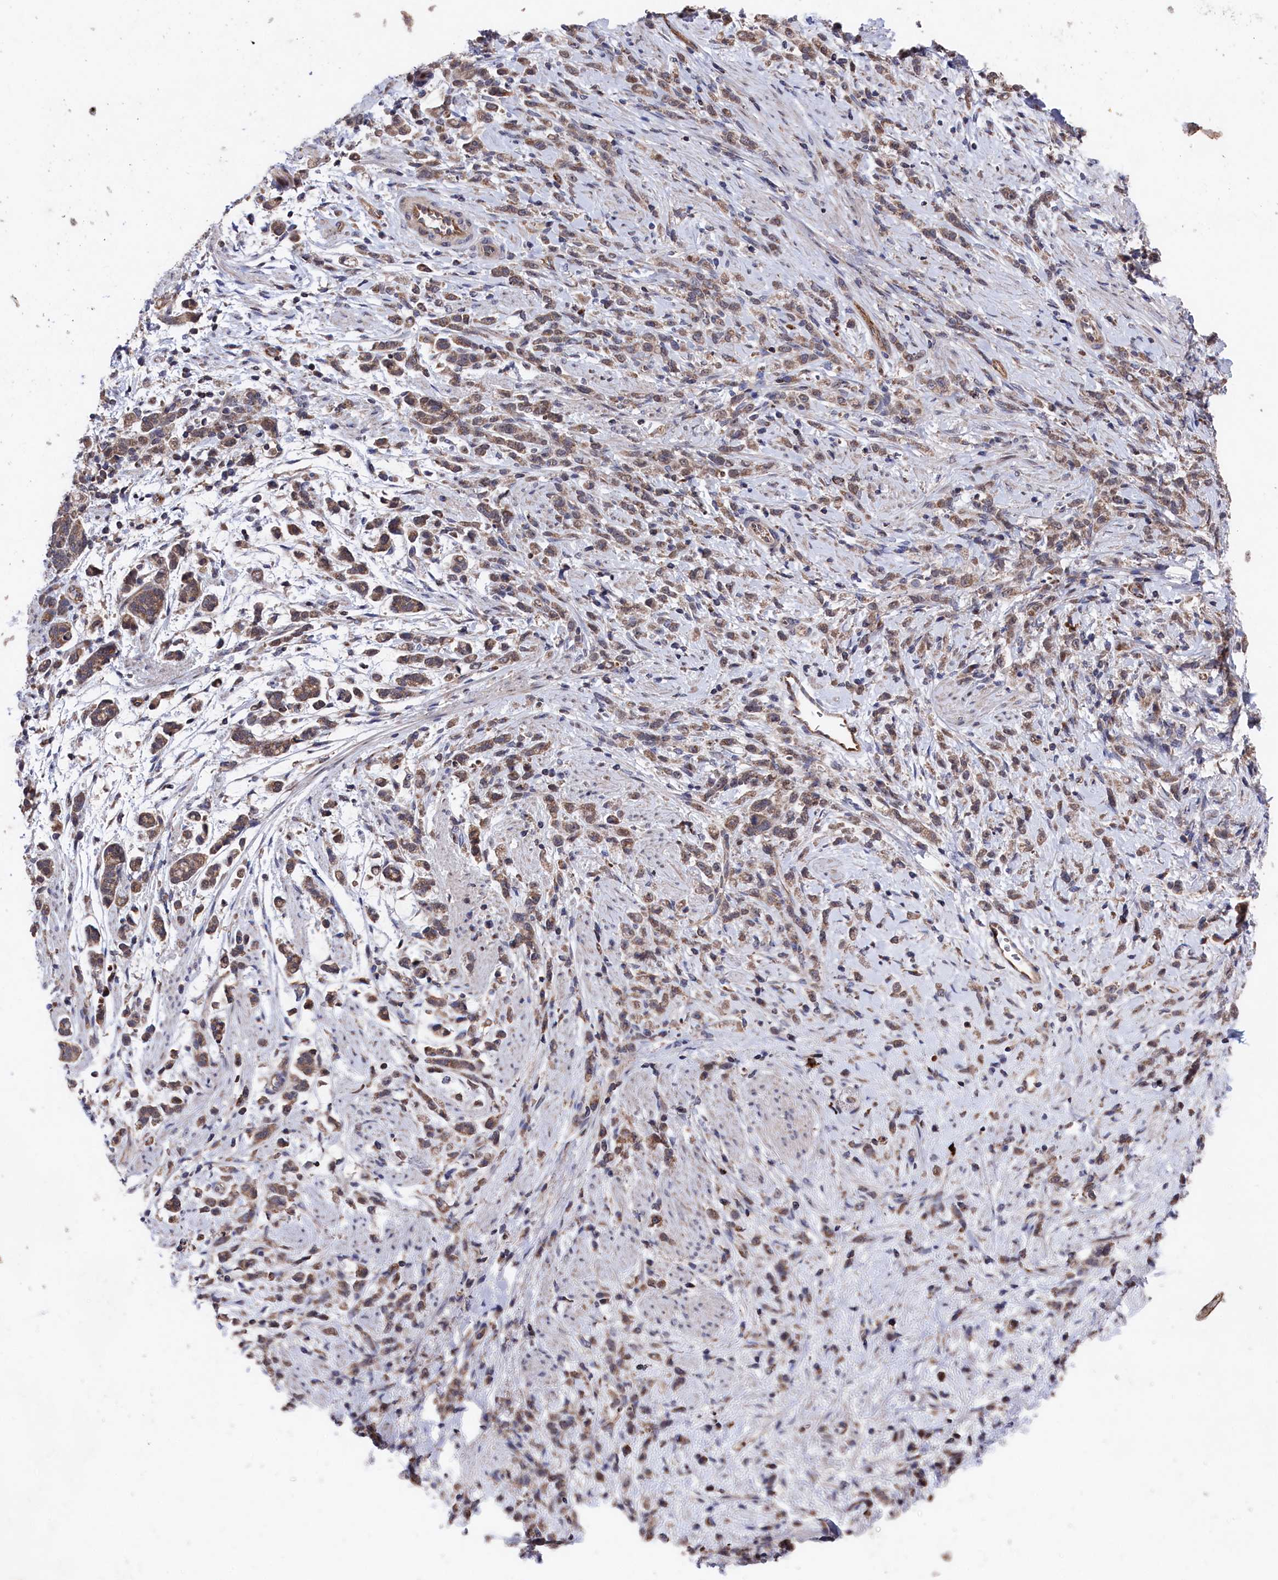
{"staining": {"intensity": "weak", "quantity": ">75%", "location": "cytoplasmic/membranous"}, "tissue": "stomach cancer", "cell_type": "Tumor cells", "image_type": "cancer", "snomed": [{"axis": "morphology", "description": "Adenocarcinoma, NOS"}, {"axis": "topography", "description": "Stomach"}], "caption": "Protein staining displays weak cytoplasmic/membranous expression in approximately >75% of tumor cells in stomach cancer.", "gene": "SUPV3L1", "patient": {"sex": "female", "age": 60}}